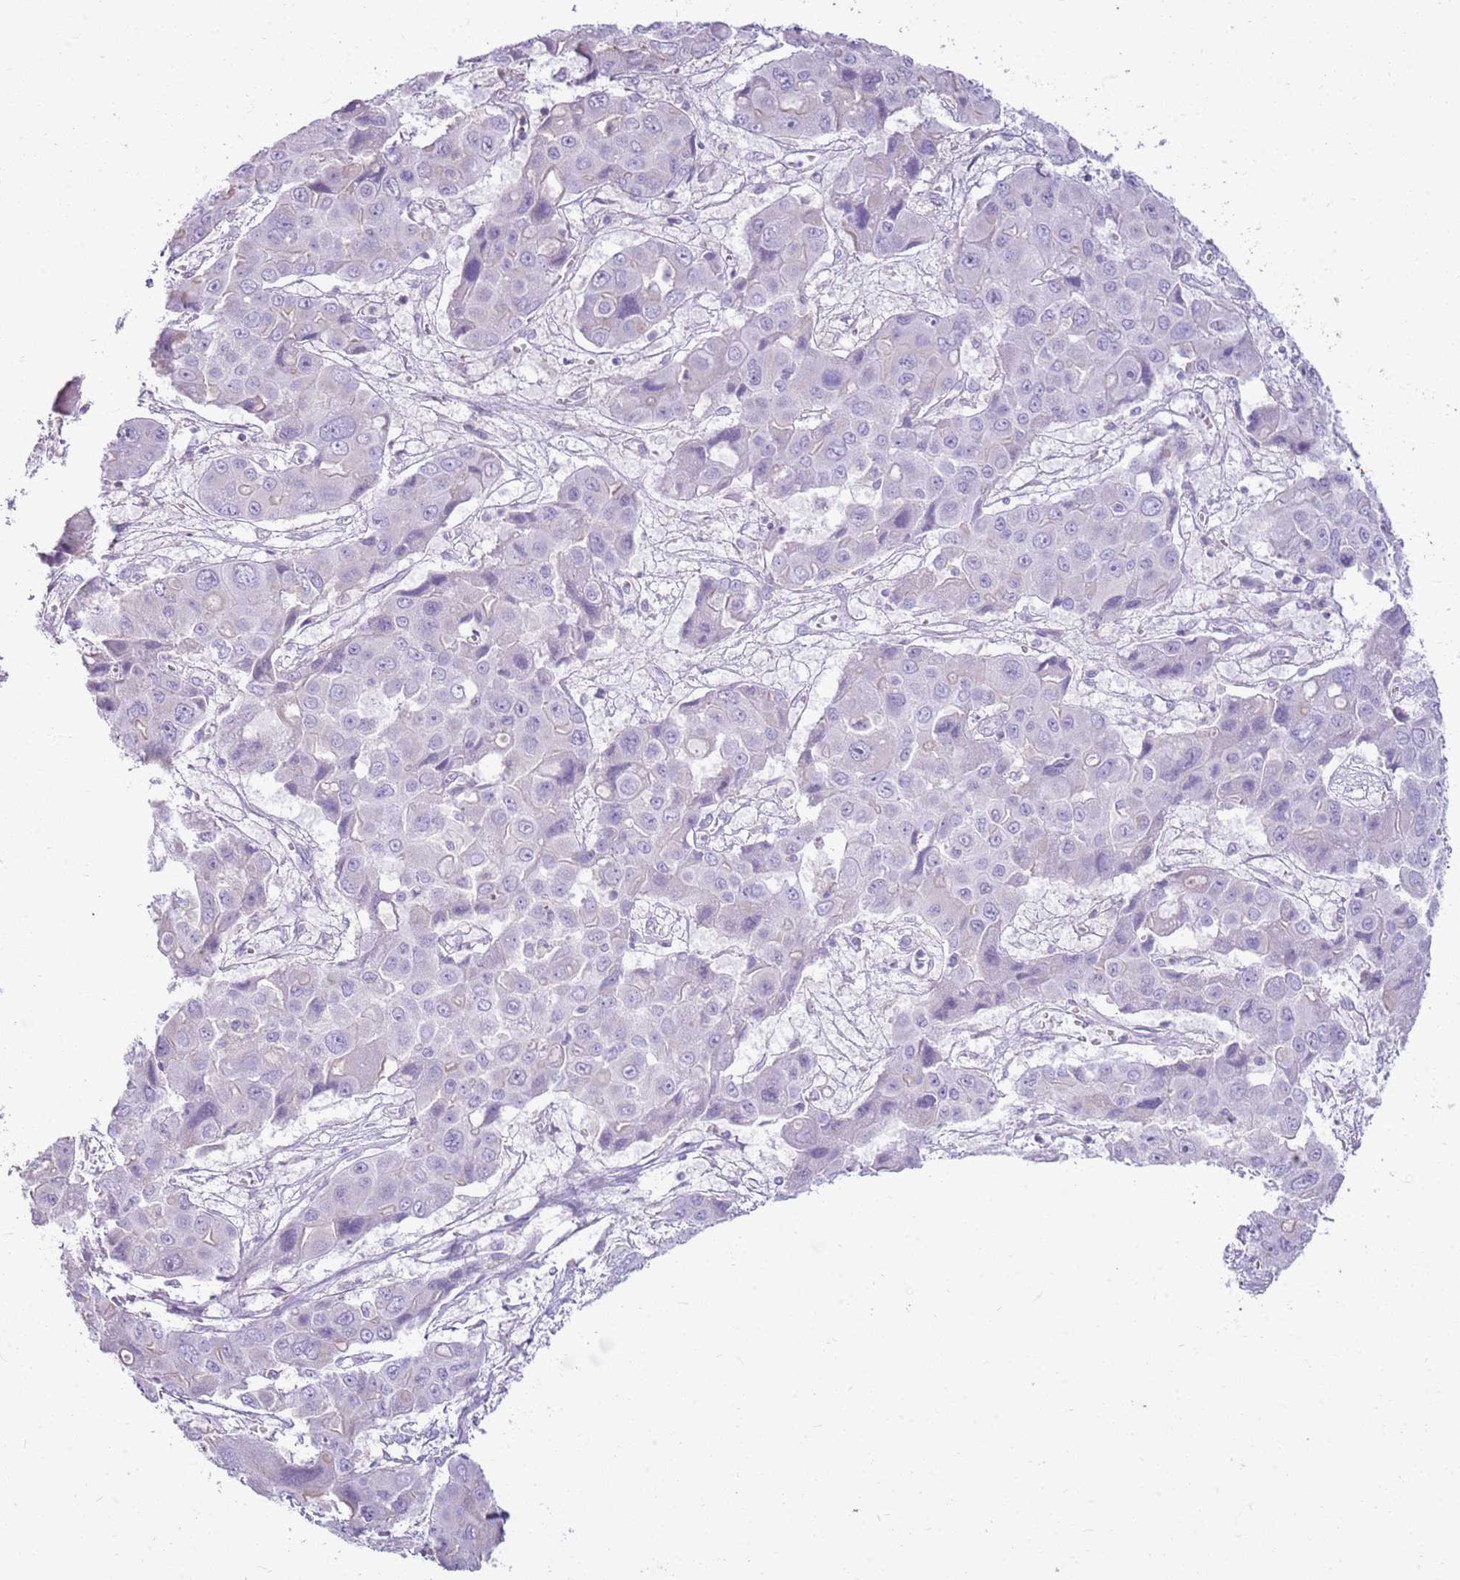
{"staining": {"intensity": "negative", "quantity": "none", "location": "none"}, "tissue": "liver cancer", "cell_type": "Tumor cells", "image_type": "cancer", "snomed": [{"axis": "morphology", "description": "Cholangiocarcinoma"}, {"axis": "topography", "description": "Liver"}], "caption": "Liver cancer stained for a protein using immunohistochemistry (IHC) demonstrates no staining tumor cells.", "gene": "CNPPD1", "patient": {"sex": "male", "age": 67}}